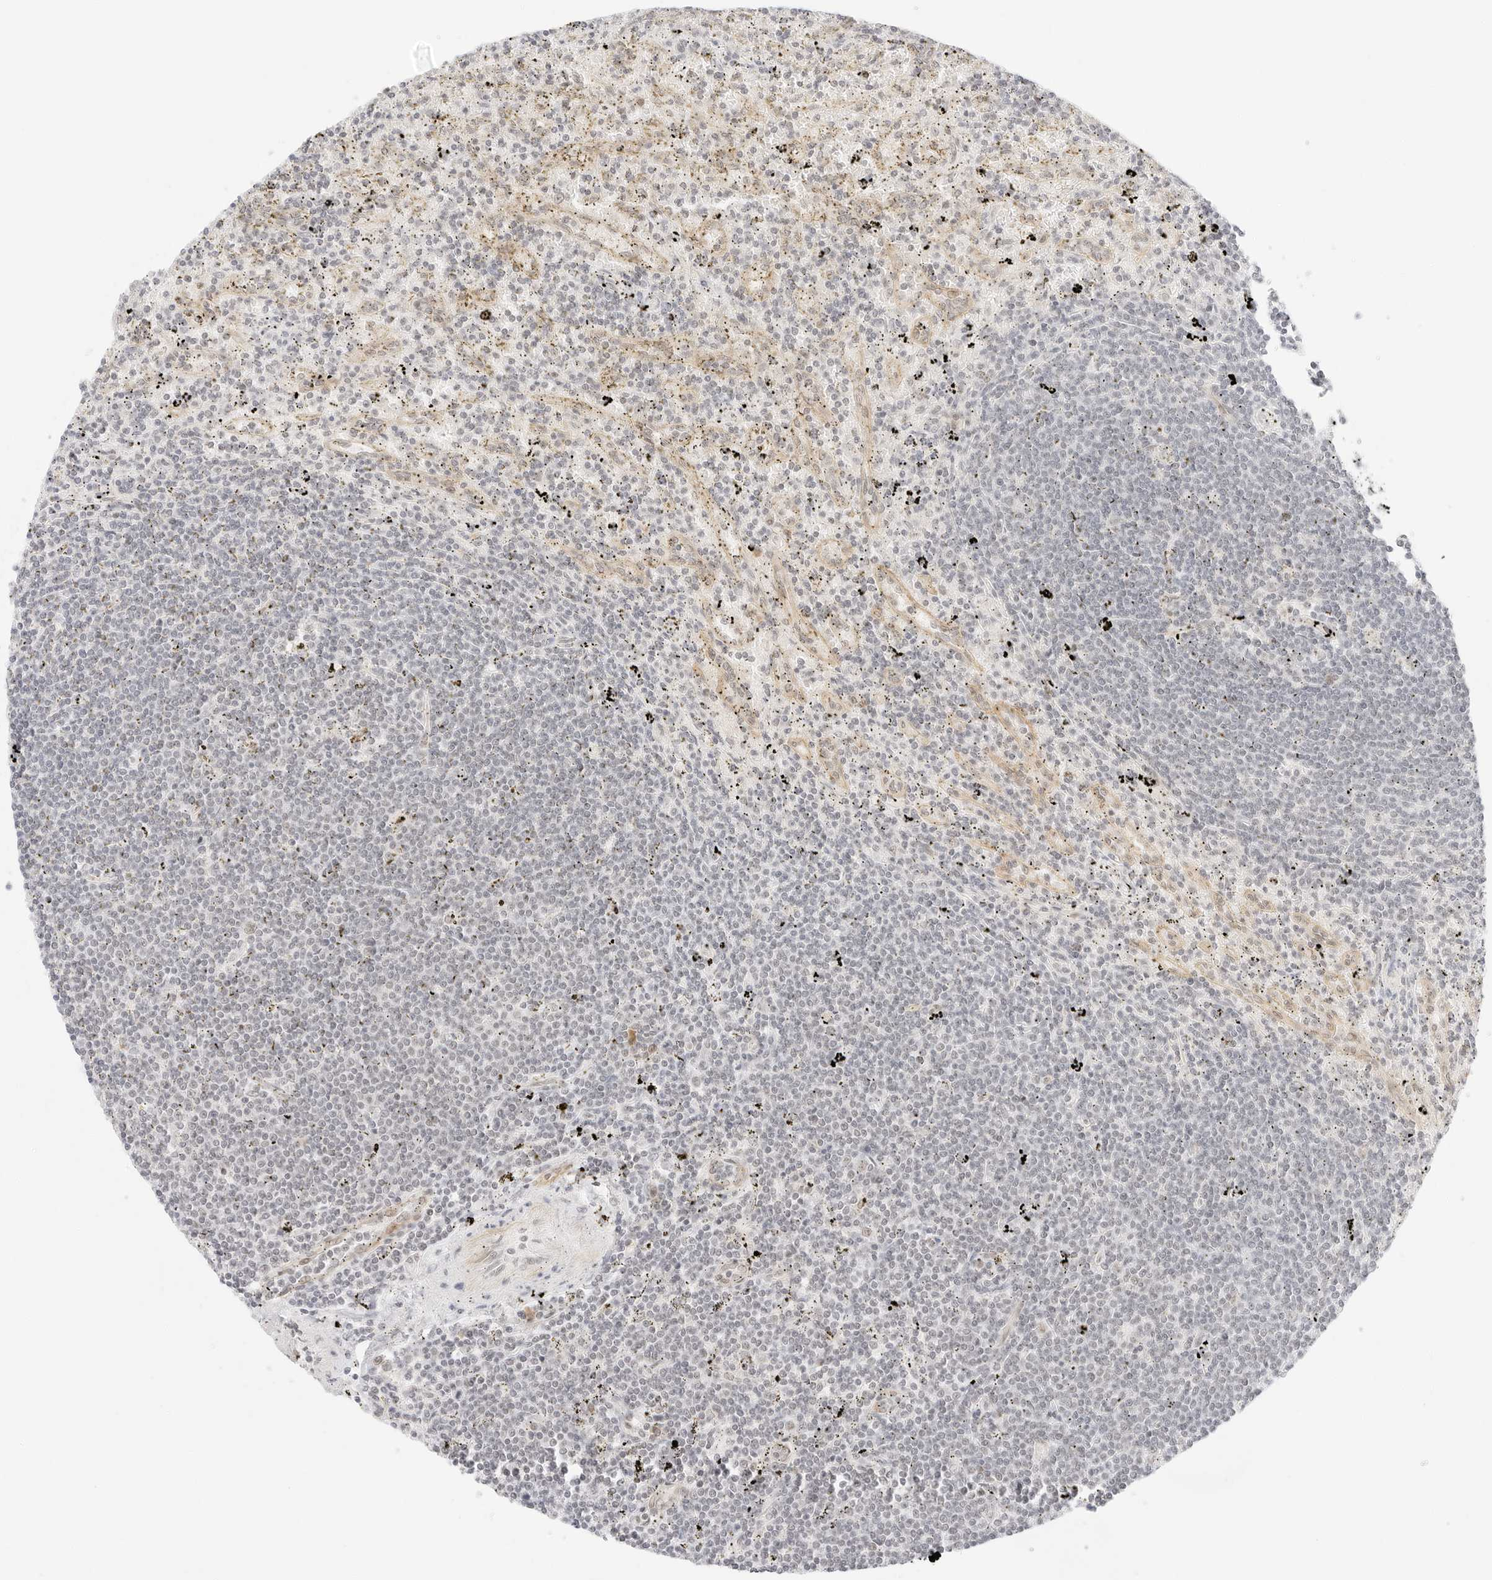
{"staining": {"intensity": "negative", "quantity": "none", "location": "none"}, "tissue": "lymphoma", "cell_type": "Tumor cells", "image_type": "cancer", "snomed": [{"axis": "morphology", "description": "Malignant lymphoma, non-Hodgkin's type, Low grade"}, {"axis": "topography", "description": "Spleen"}], "caption": "A photomicrograph of lymphoma stained for a protein demonstrates no brown staining in tumor cells. Brightfield microscopy of IHC stained with DAB (3,3'-diaminobenzidine) (brown) and hematoxylin (blue), captured at high magnification.", "gene": "ITGA6", "patient": {"sex": "male", "age": 76}}